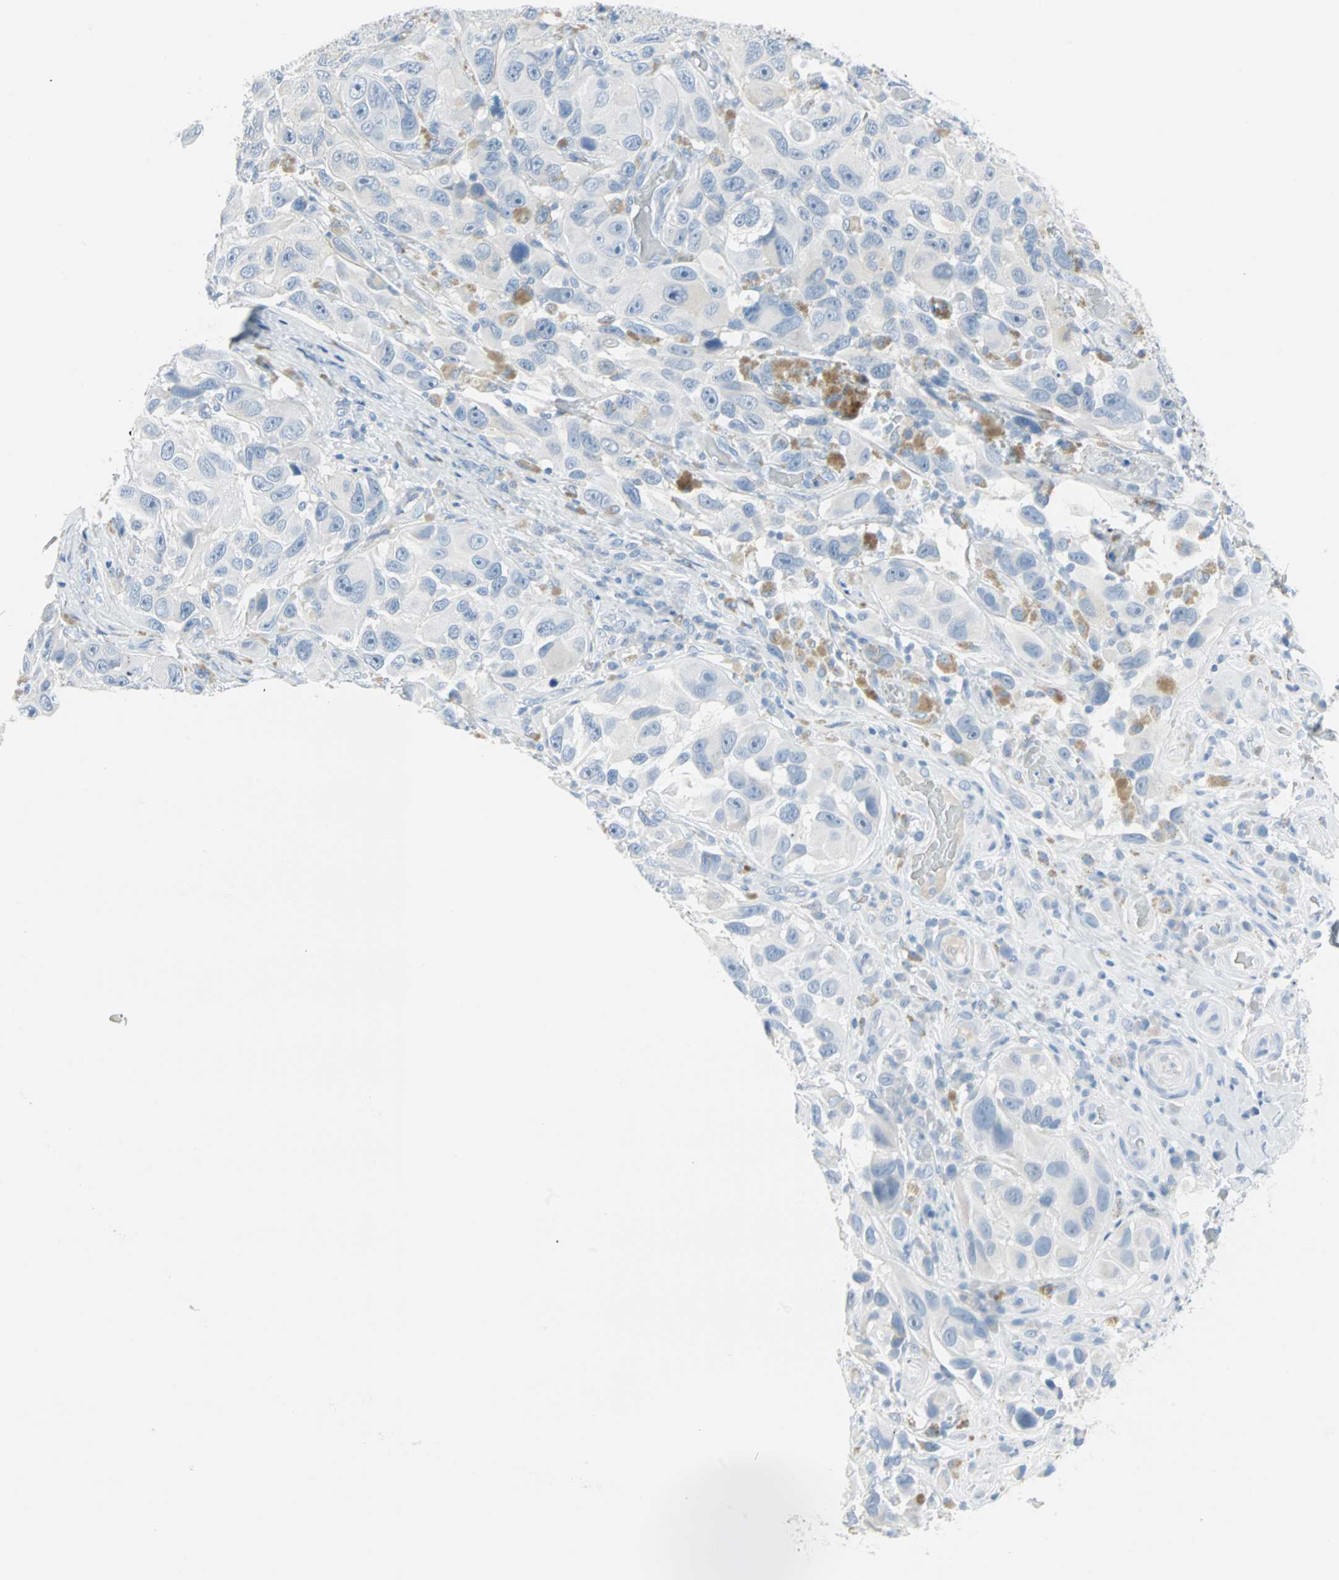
{"staining": {"intensity": "negative", "quantity": "none", "location": "none"}, "tissue": "melanoma", "cell_type": "Tumor cells", "image_type": "cancer", "snomed": [{"axis": "morphology", "description": "Malignant melanoma, NOS"}, {"axis": "topography", "description": "Skin"}], "caption": "Melanoma was stained to show a protein in brown. There is no significant staining in tumor cells. (Stains: DAB immunohistochemistry (IHC) with hematoxylin counter stain, Microscopy: brightfield microscopy at high magnification).", "gene": "STX1A", "patient": {"sex": "female", "age": 73}}